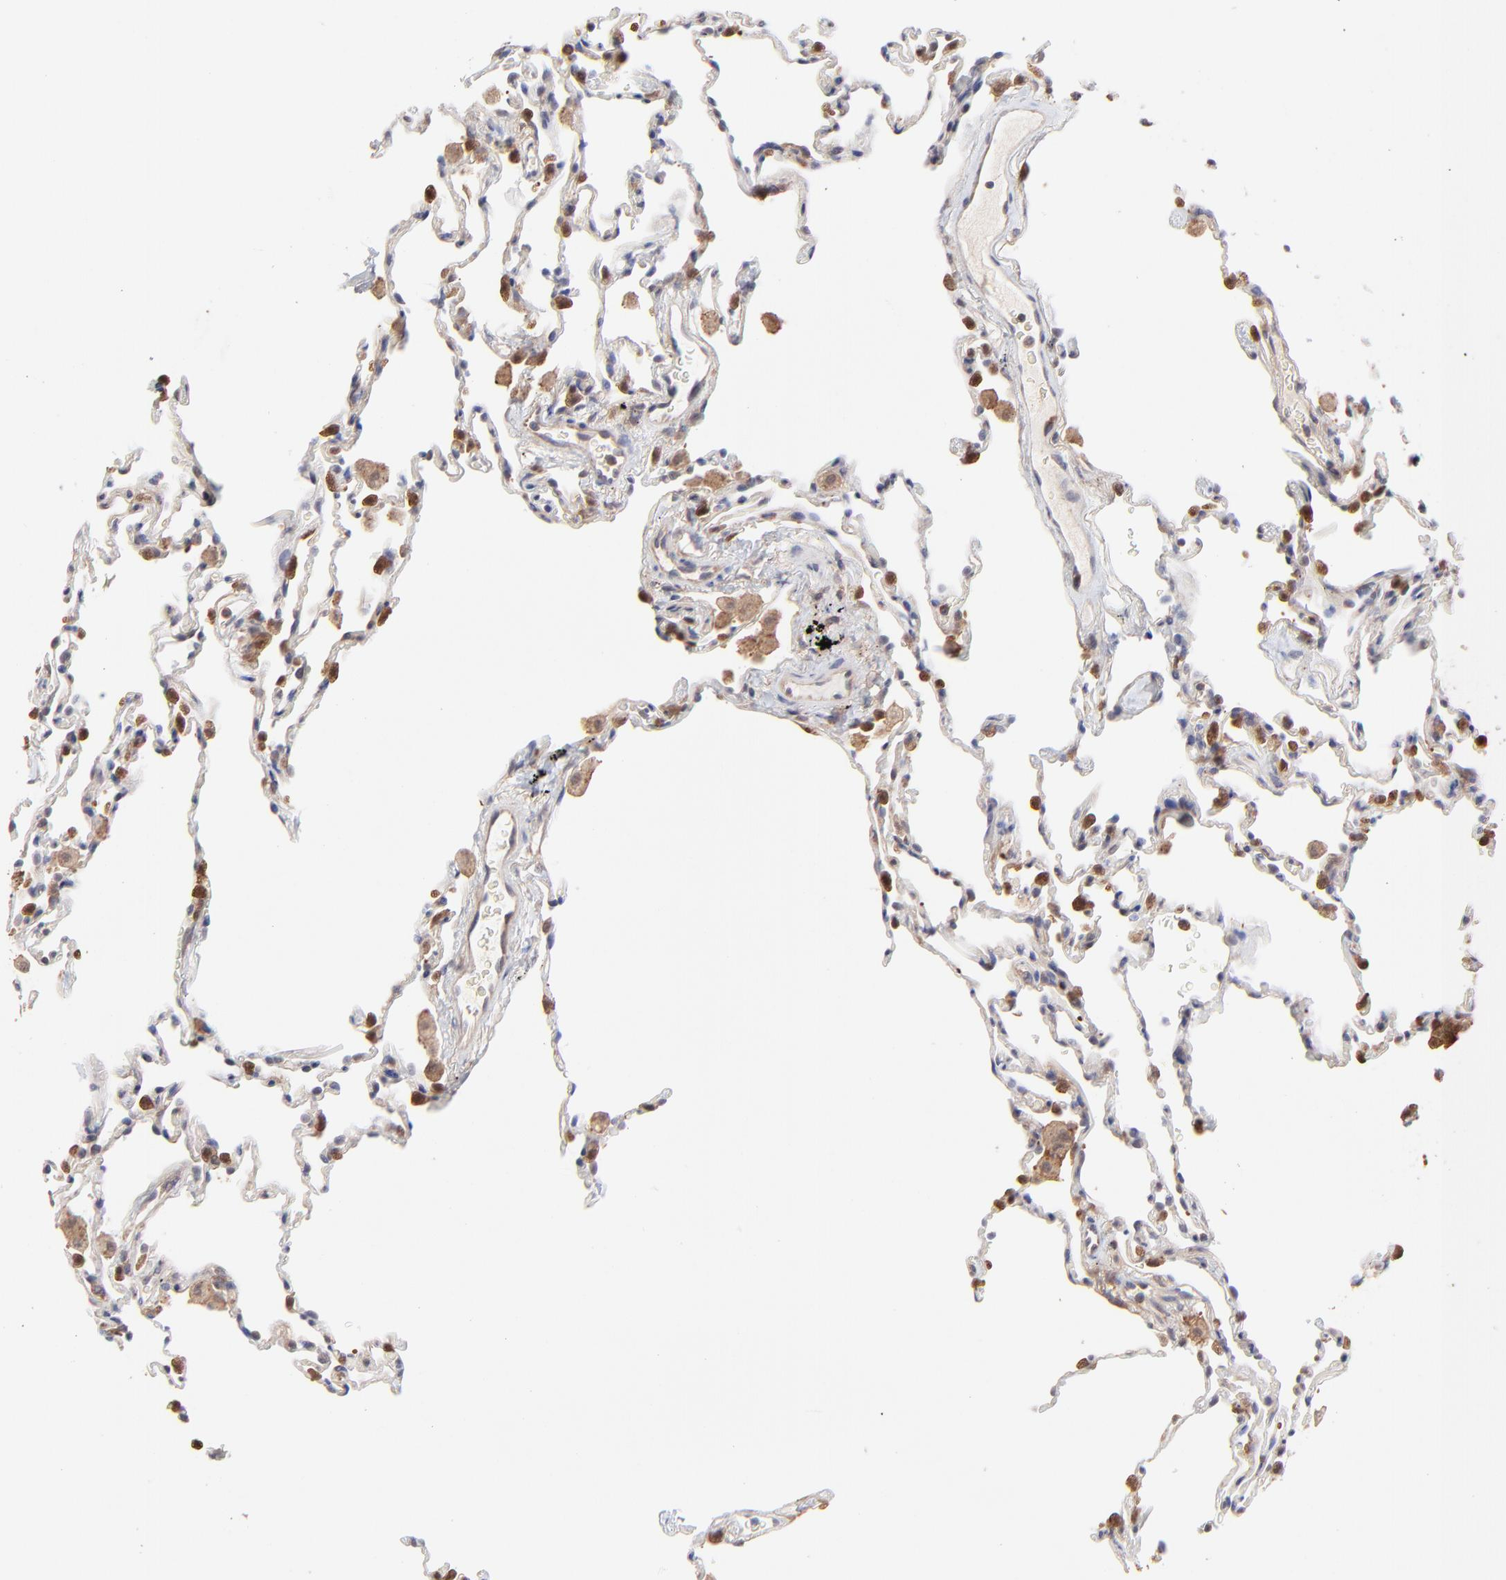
{"staining": {"intensity": "negative", "quantity": "none", "location": "none"}, "tissue": "lung", "cell_type": "Alveolar cells", "image_type": "normal", "snomed": [{"axis": "morphology", "description": "Normal tissue, NOS"}, {"axis": "morphology", "description": "Soft tissue tumor metastatic"}, {"axis": "topography", "description": "Lung"}], "caption": "Alveolar cells are negative for brown protein staining in normal lung. (Stains: DAB immunohistochemistry (IHC) with hematoxylin counter stain, Microscopy: brightfield microscopy at high magnification).", "gene": "GART", "patient": {"sex": "male", "age": 59}}